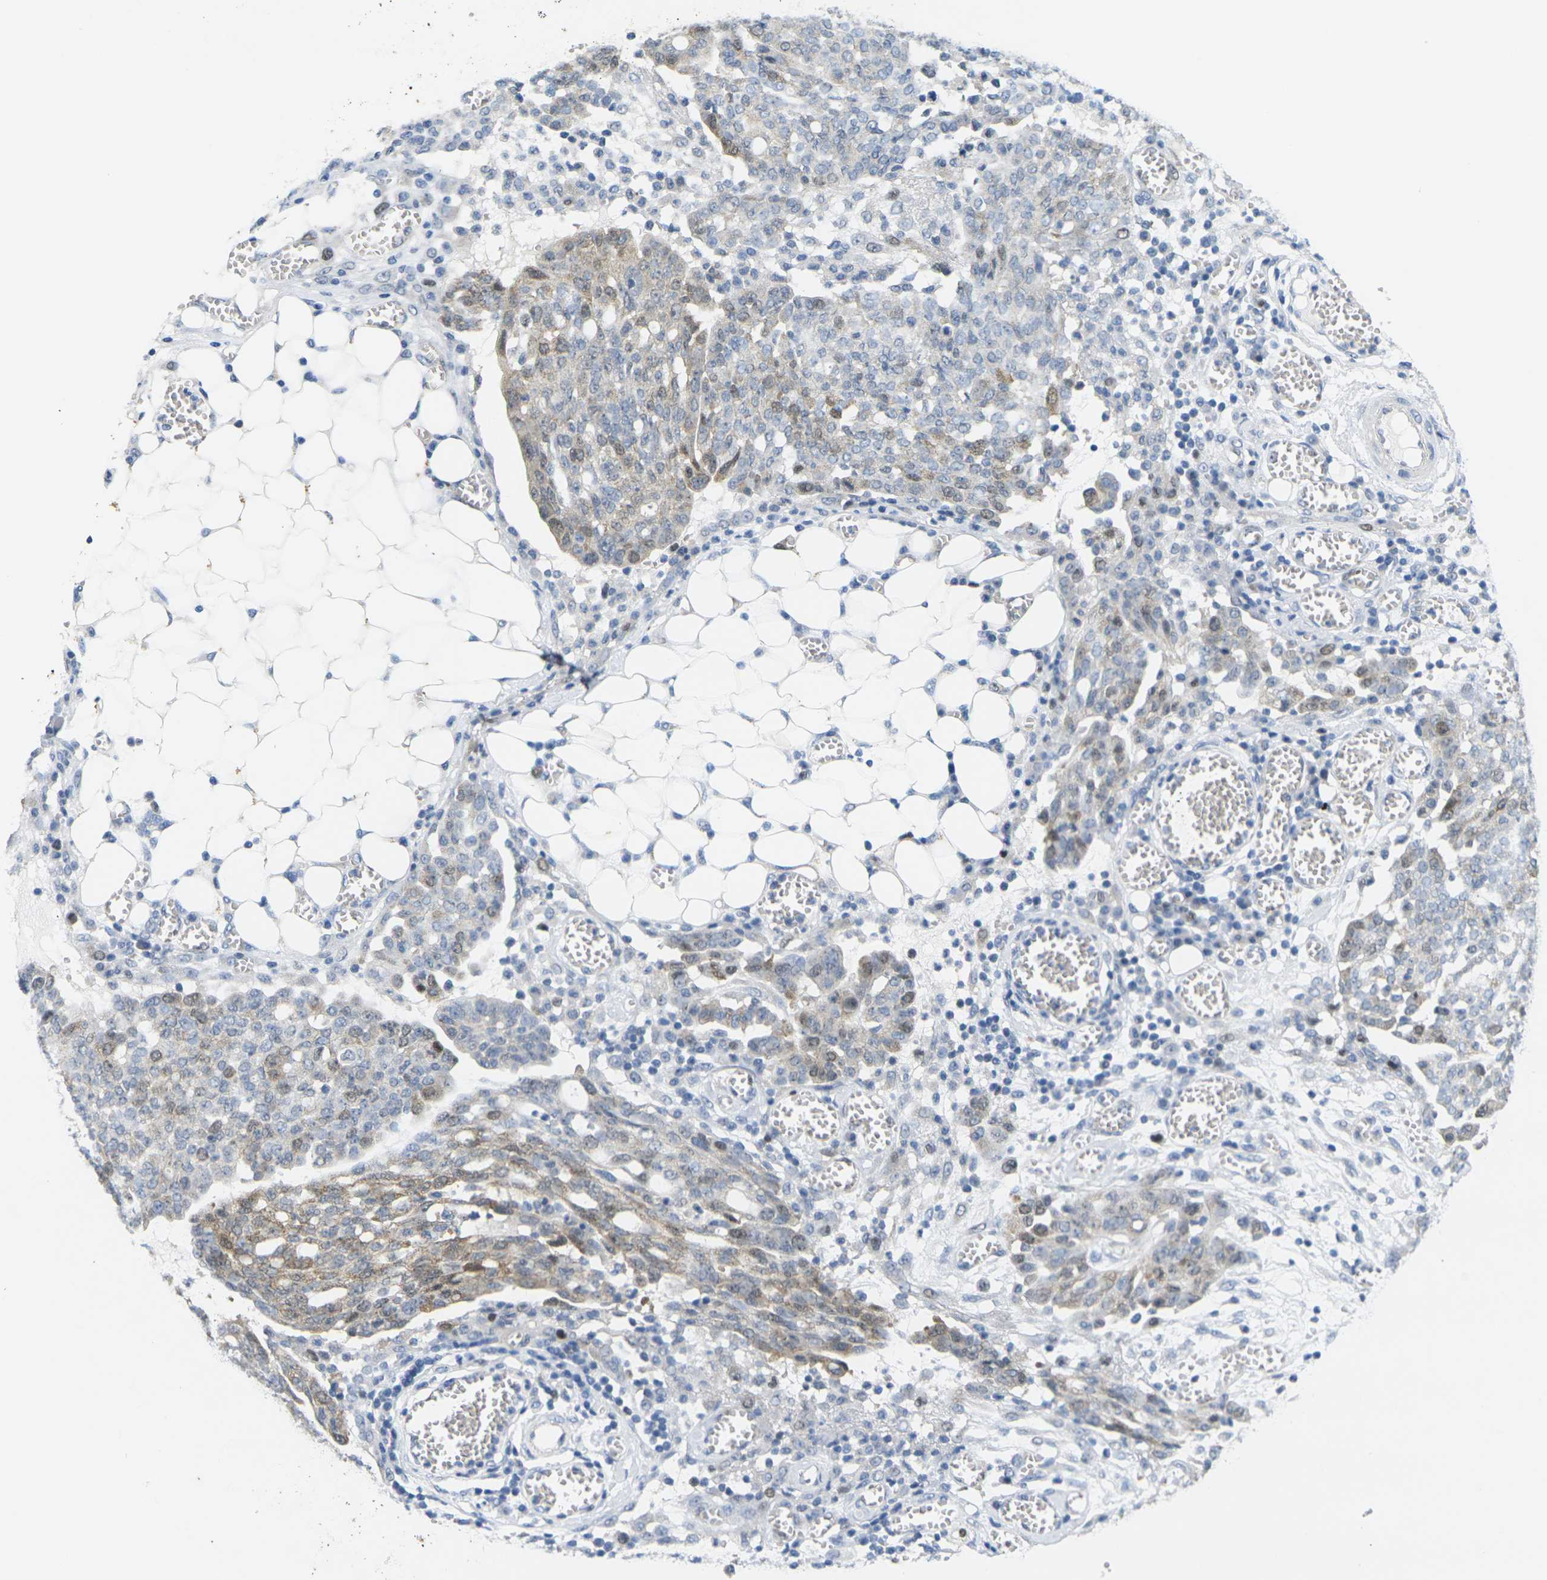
{"staining": {"intensity": "moderate", "quantity": "<25%", "location": "nuclear"}, "tissue": "ovarian cancer", "cell_type": "Tumor cells", "image_type": "cancer", "snomed": [{"axis": "morphology", "description": "Cystadenocarcinoma, serous, NOS"}, {"axis": "topography", "description": "Soft tissue"}, {"axis": "topography", "description": "Ovary"}], "caption": "There is low levels of moderate nuclear staining in tumor cells of ovarian cancer (serous cystadenocarcinoma), as demonstrated by immunohistochemical staining (brown color).", "gene": "CDK2", "patient": {"sex": "female", "age": 57}}